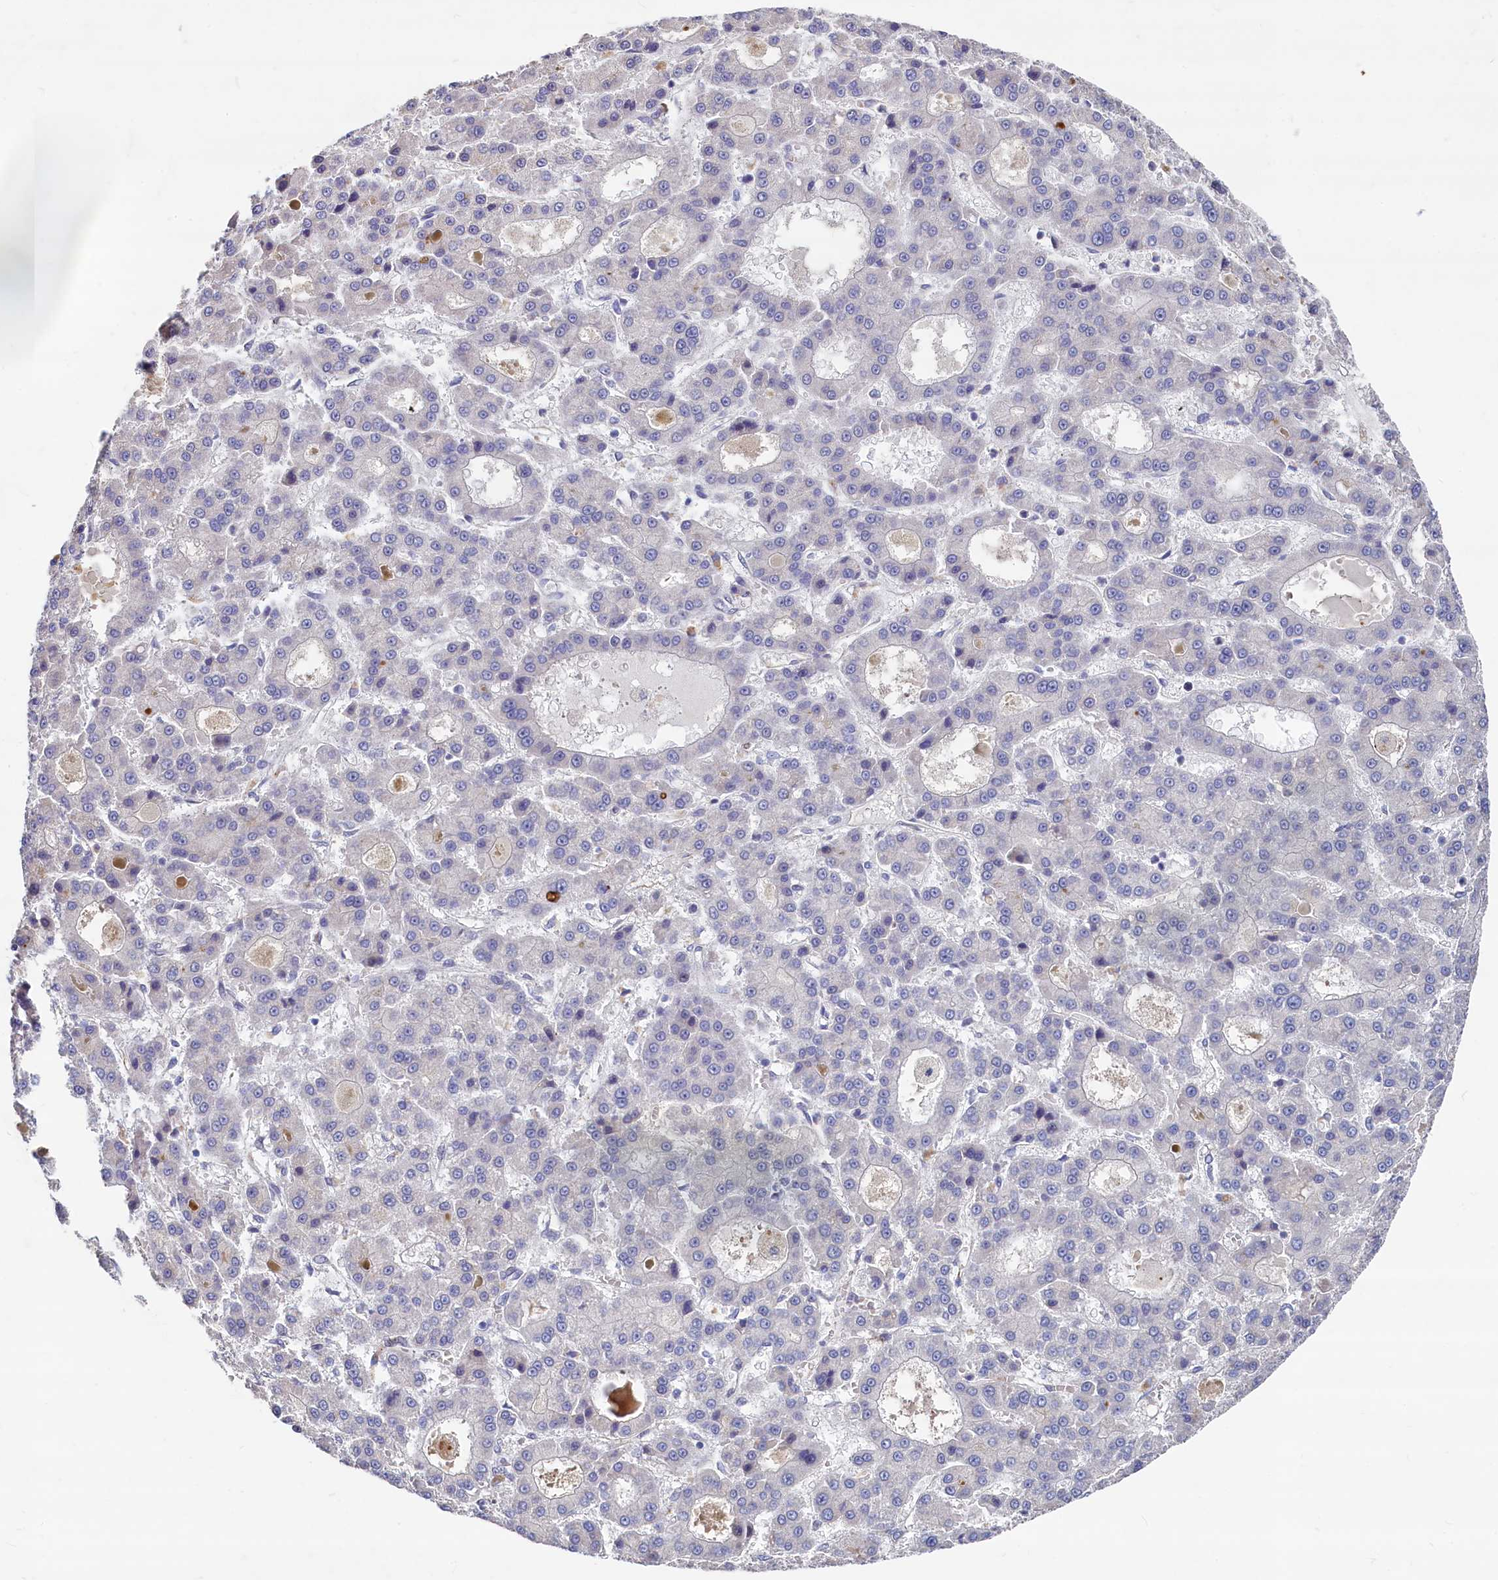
{"staining": {"intensity": "negative", "quantity": "none", "location": "none"}, "tissue": "liver cancer", "cell_type": "Tumor cells", "image_type": "cancer", "snomed": [{"axis": "morphology", "description": "Carcinoma, Hepatocellular, NOS"}, {"axis": "topography", "description": "Liver"}], "caption": "The IHC micrograph has no significant expression in tumor cells of liver cancer (hepatocellular carcinoma) tissue.", "gene": "ASXL3", "patient": {"sex": "male", "age": 70}}